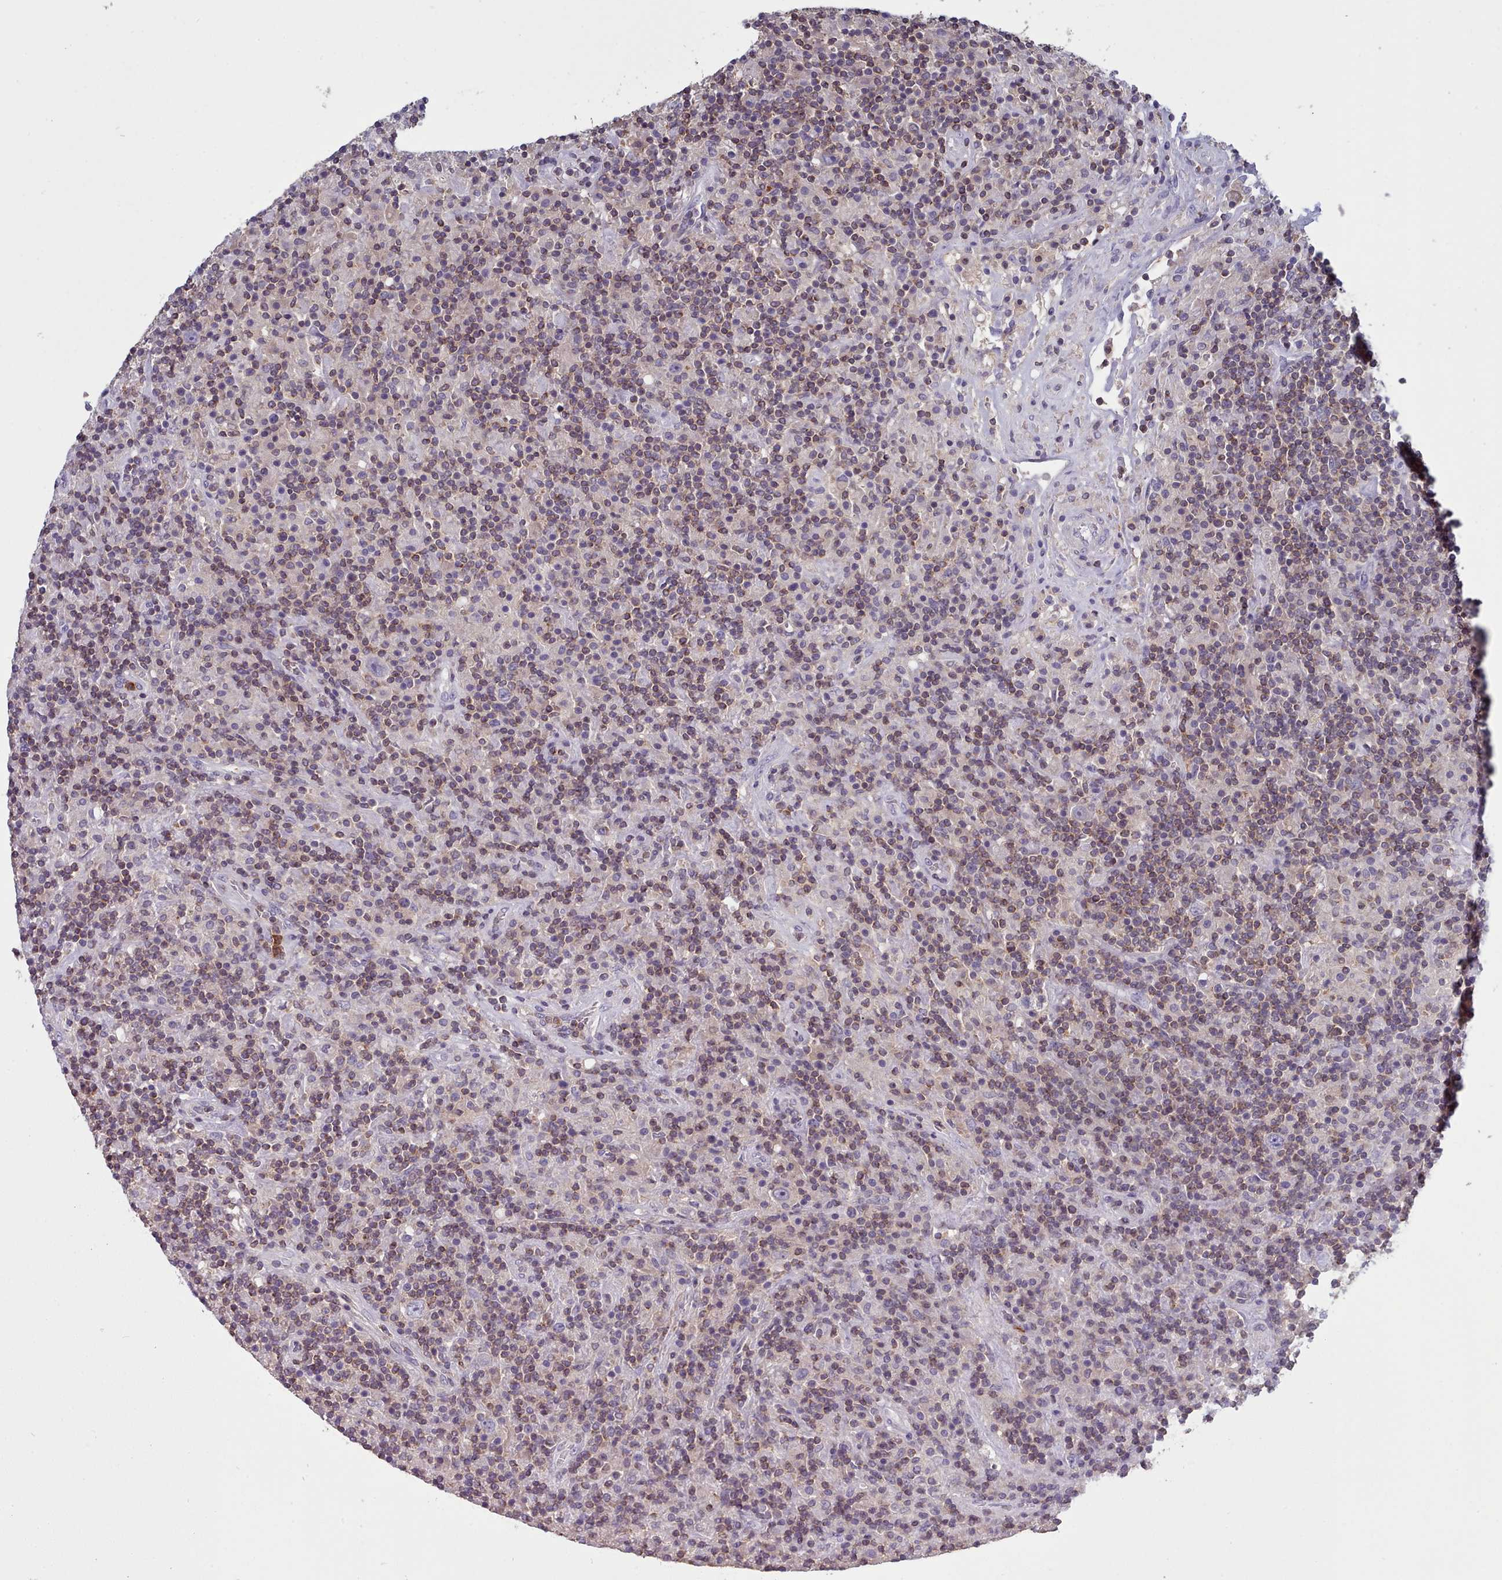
{"staining": {"intensity": "negative", "quantity": "none", "location": "none"}, "tissue": "lymphoma", "cell_type": "Tumor cells", "image_type": "cancer", "snomed": [{"axis": "morphology", "description": "Hodgkin's disease, NOS"}, {"axis": "topography", "description": "Lymph node"}], "caption": "Immunohistochemistry (IHC) of human Hodgkin's disease demonstrates no positivity in tumor cells.", "gene": "RAC2", "patient": {"sex": "male", "age": 70}}